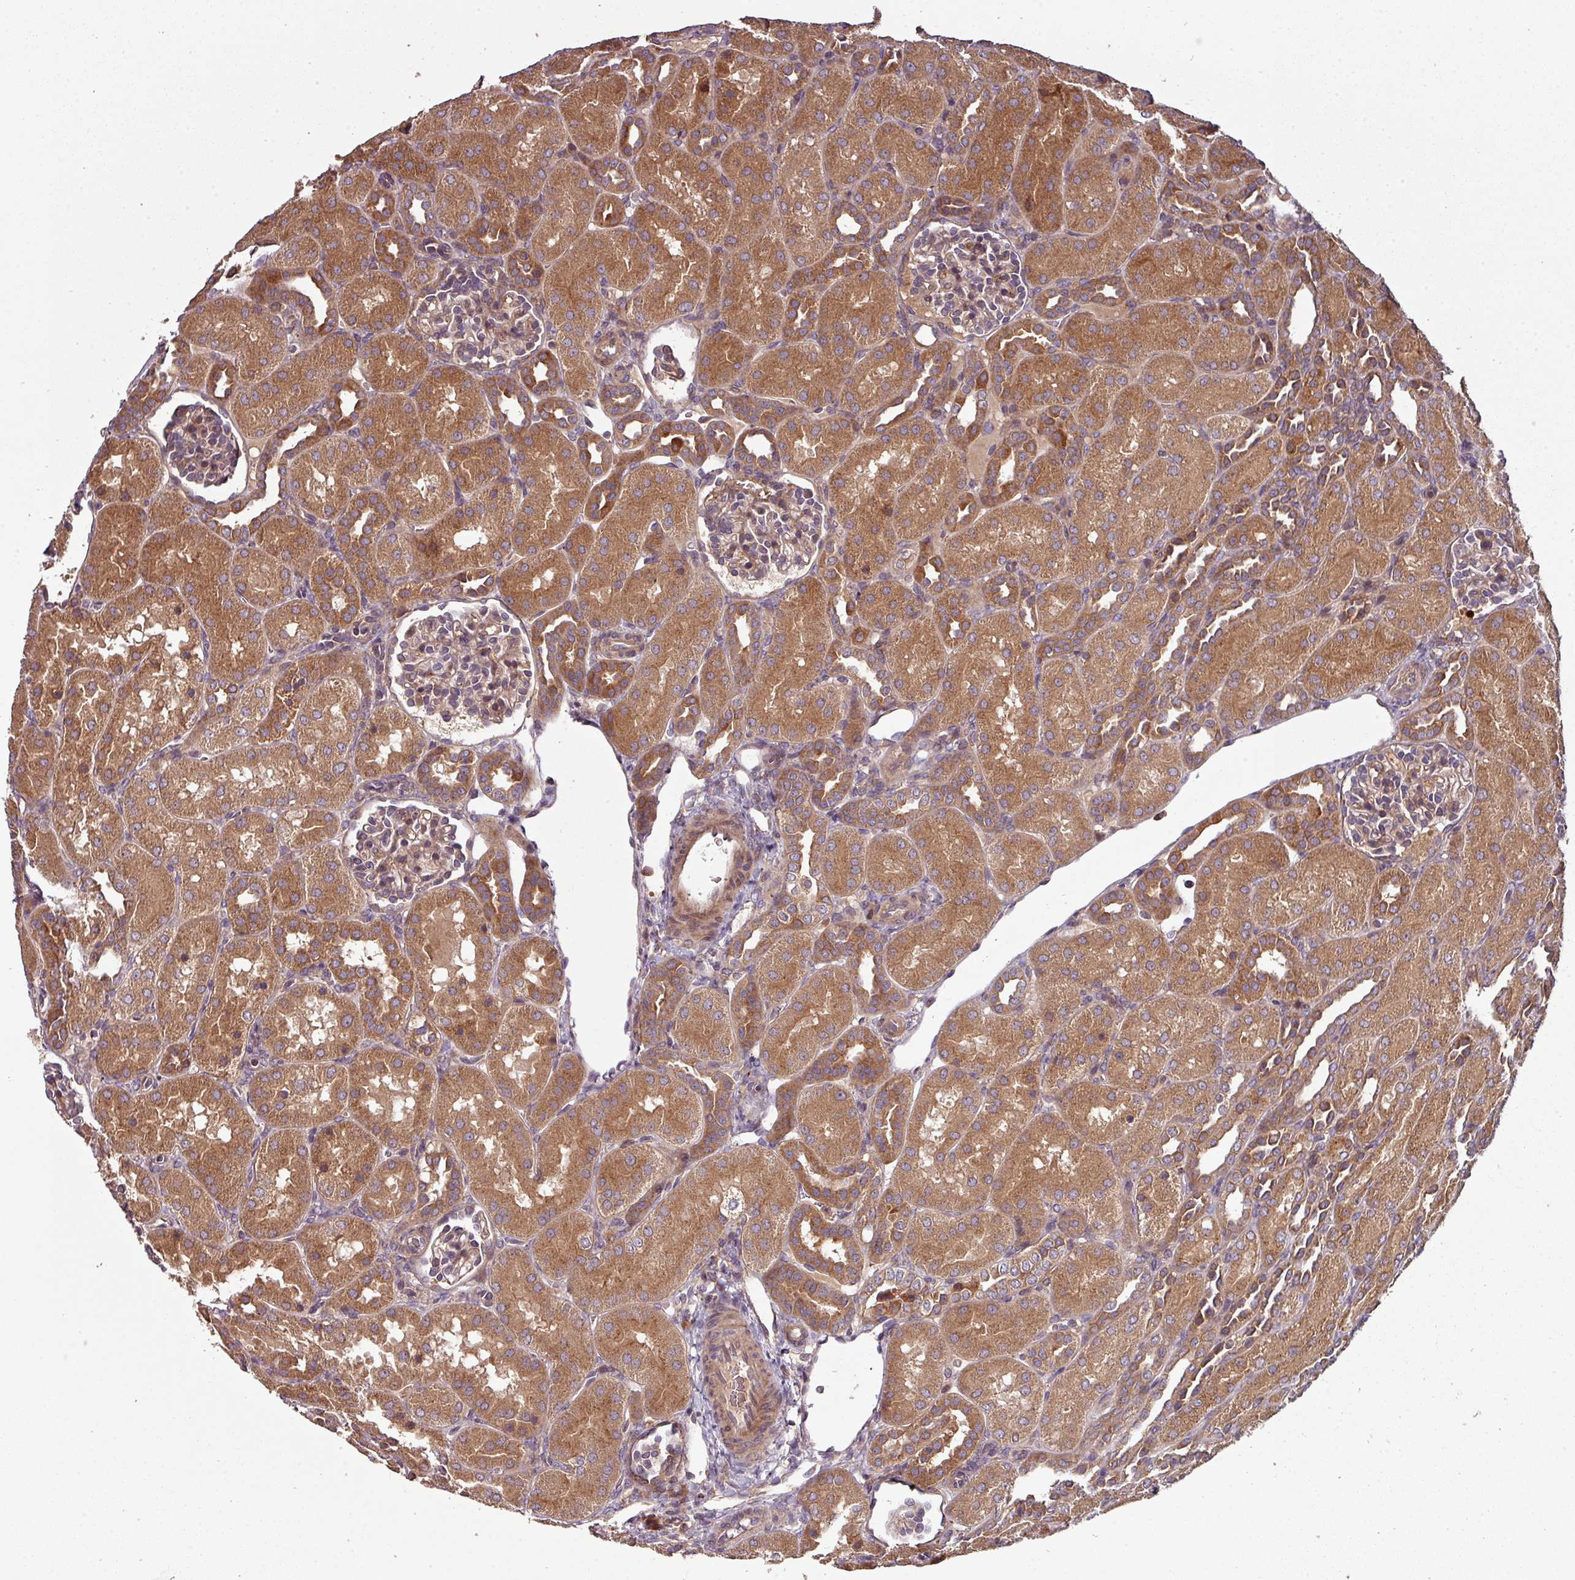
{"staining": {"intensity": "weak", "quantity": ">75%", "location": "cytoplasmic/membranous"}, "tissue": "kidney", "cell_type": "Cells in glomeruli", "image_type": "normal", "snomed": [{"axis": "morphology", "description": "Normal tissue, NOS"}, {"axis": "topography", "description": "Kidney"}], "caption": "Immunohistochemistry micrograph of unremarkable kidney: human kidney stained using IHC exhibits low levels of weak protein expression localized specifically in the cytoplasmic/membranous of cells in glomeruli, appearing as a cytoplasmic/membranous brown color.", "gene": "GSKIP", "patient": {"sex": "male", "age": 1}}